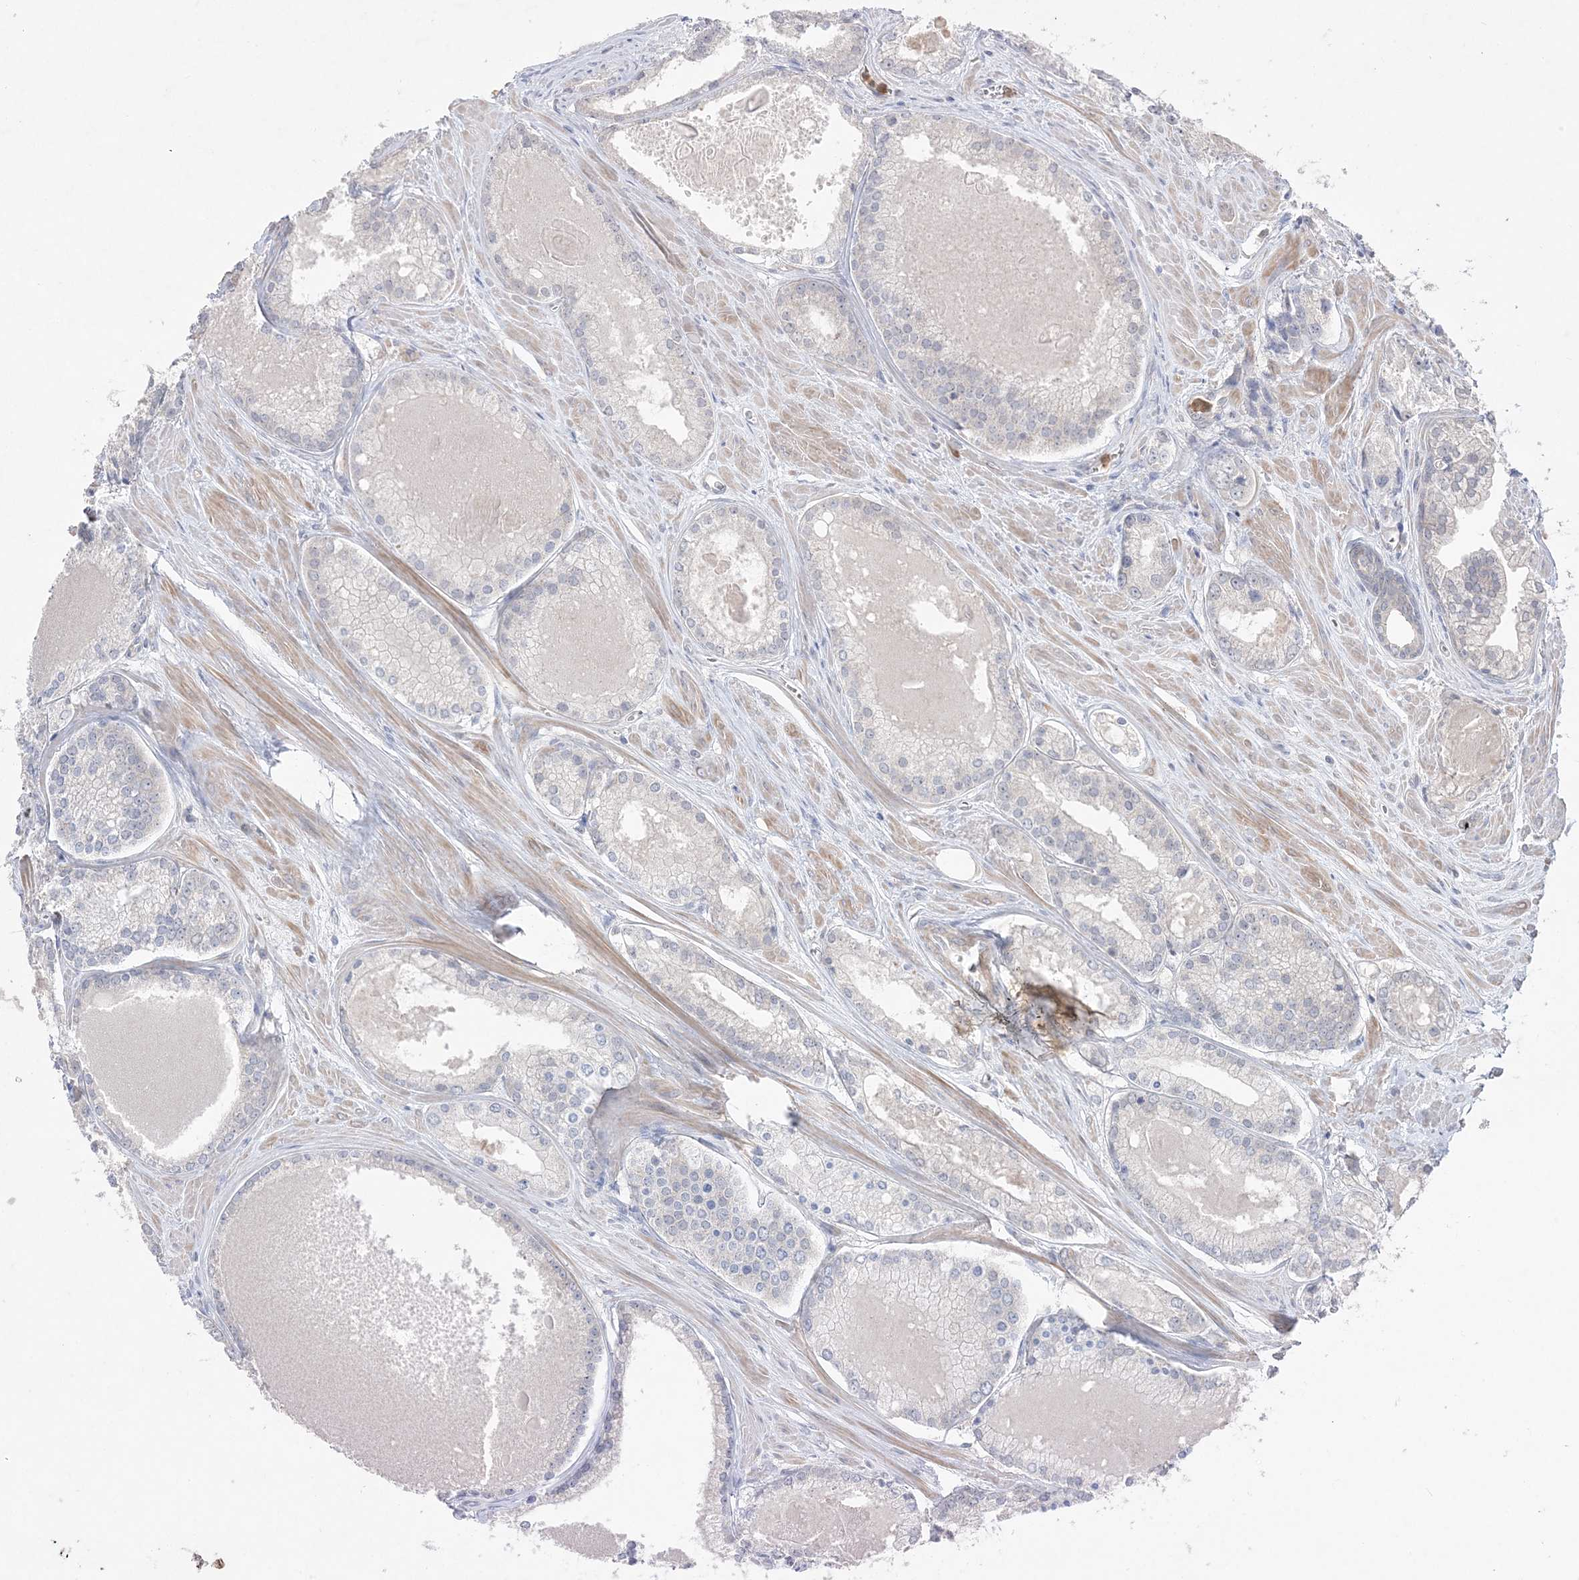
{"staining": {"intensity": "negative", "quantity": "none", "location": "none"}, "tissue": "prostate cancer", "cell_type": "Tumor cells", "image_type": "cancer", "snomed": [{"axis": "morphology", "description": "Adenocarcinoma, Low grade"}, {"axis": "topography", "description": "Prostate"}], "caption": "Photomicrograph shows no significant protein positivity in tumor cells of prostate cancer.", "gene": "SH3BP4", "patient": {"sex": "male", "age": 54}}